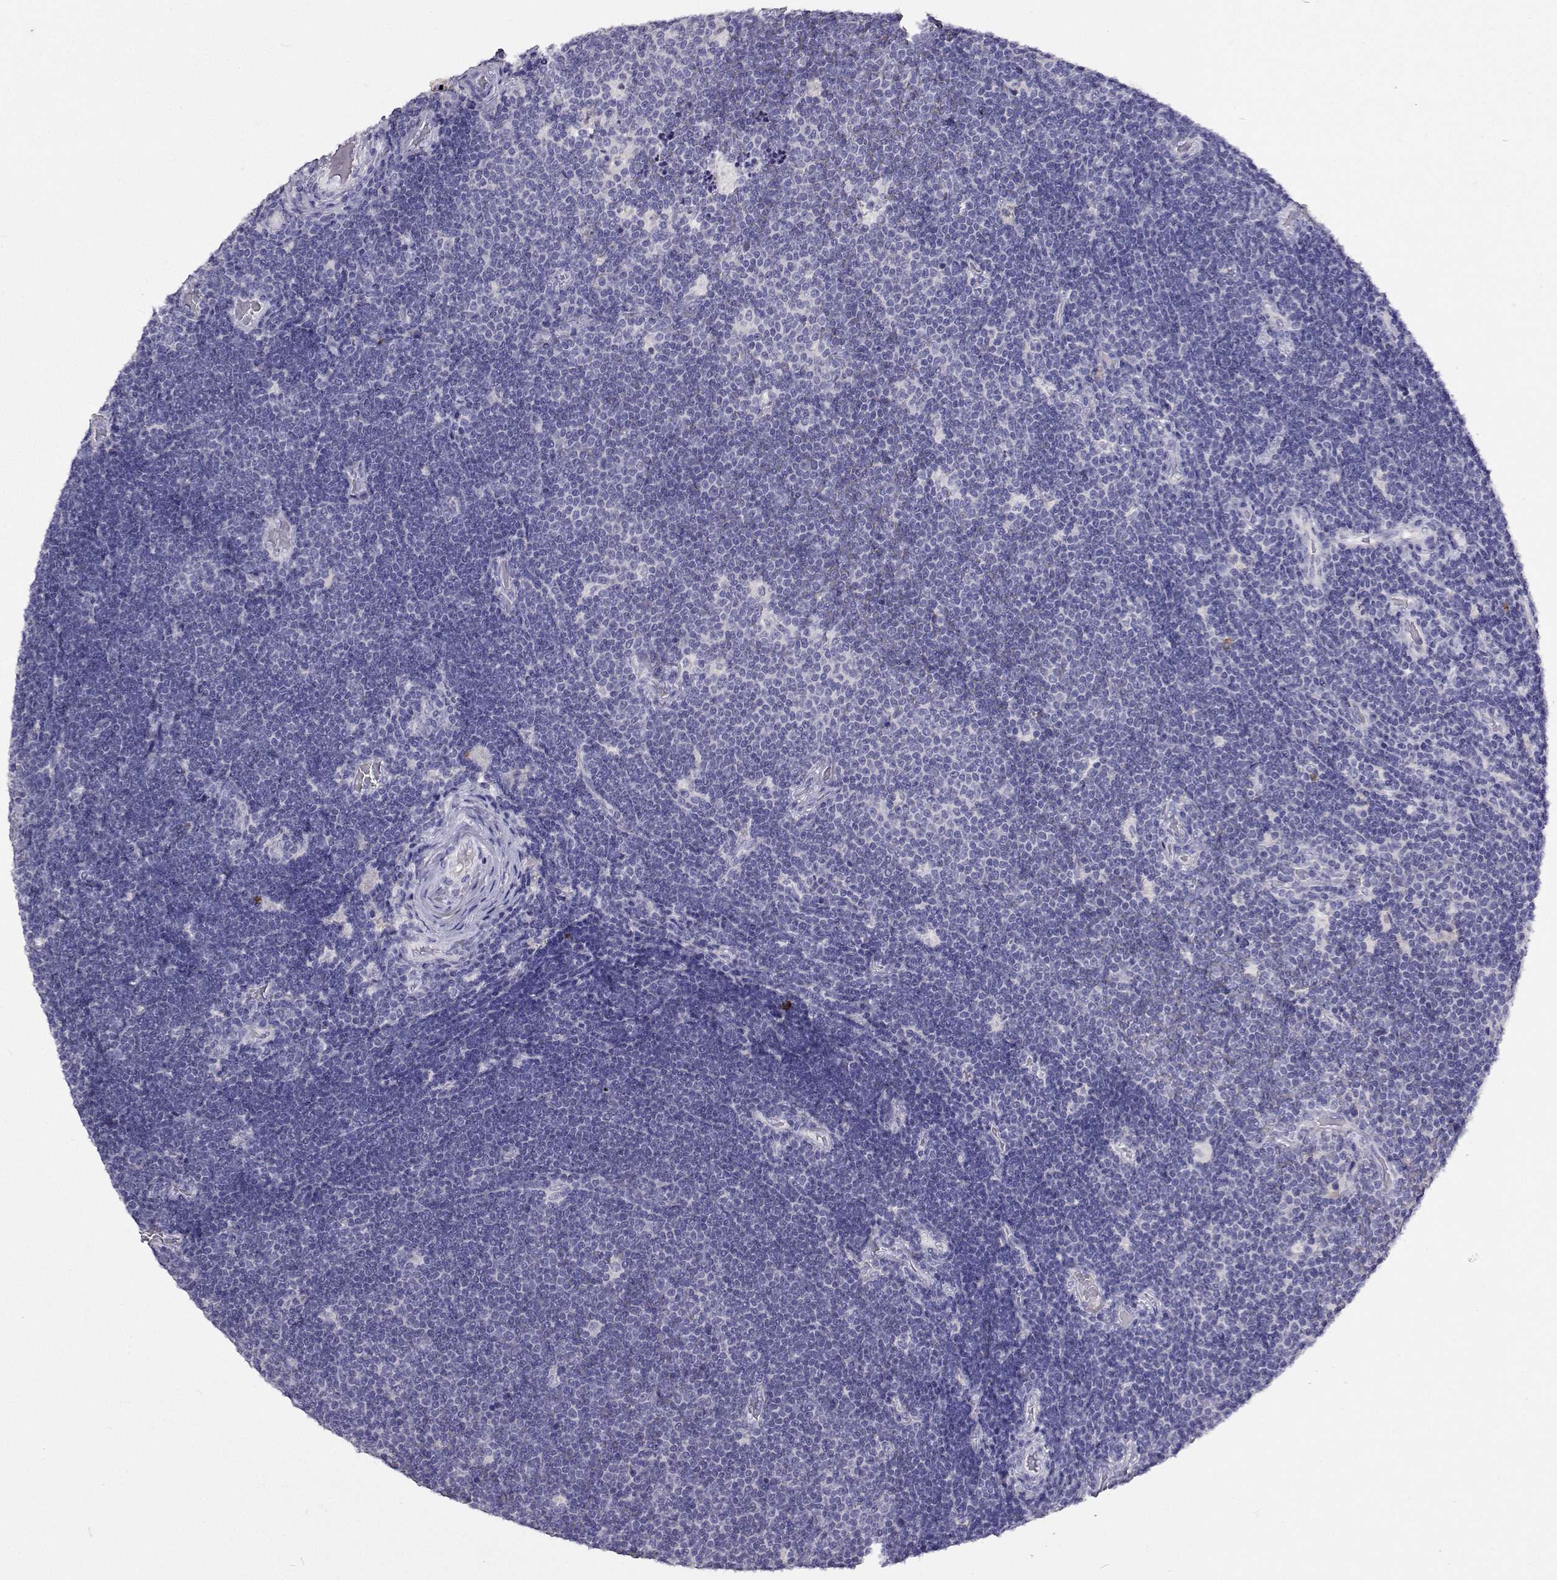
{"staining": {"intensity": "negative", "quantity": "none", "location": "none"}, "tissue": "lymphoma", "cell_type": "Tumor cells", "image_type": "cancer", "snomed": [{"axis": "morphology", "description": "Malignant lymphoma, non-Hodgkin's type, Low grade"}, {"axis": "topography", "description": "Brain"}], "caption": "Lymphoma was stained to show a protein in brown. There is no significant staining in tumor cells. Nuclei are stained in blue.", "gene": "CFAP44", "patient": {"sex": "female", "age": 66}}